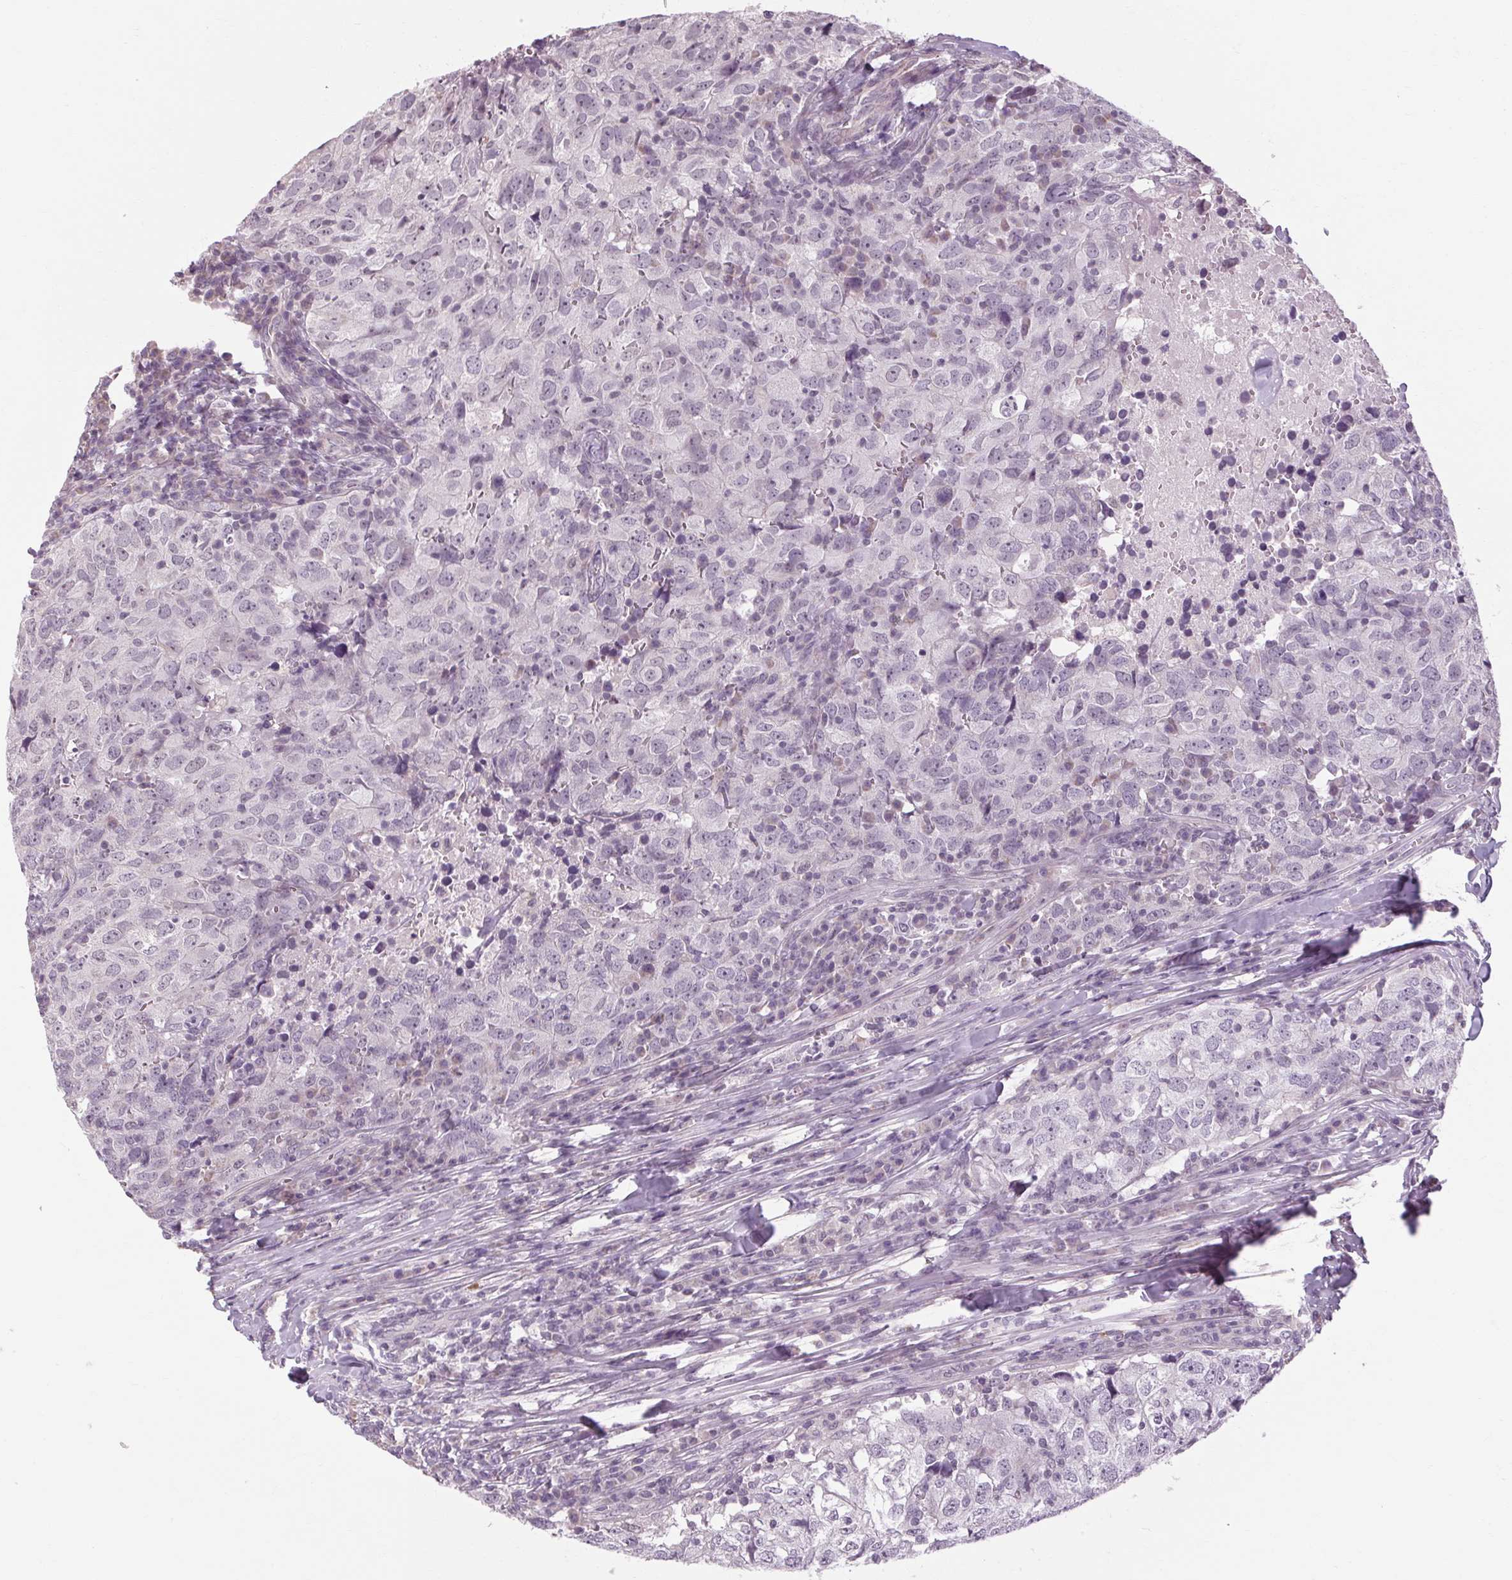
{"staining": {"intensity": "negative", "quantity": "none", "location": "none"}, "tissue": "breast cancer", "cell_type": "Tumor cells", "image_type": "cancer", "snomed": [{"axis": "morphology", "description": "Duct carcinoma"}, {"axis": "topography", "description": "Breast"}], "caption": "A high-resolution photomicrograph shows immunohistochemistry (IHC) staining of breast infiltrating ductal carcinoma, which demonstrates no significant staining in tumor cells.", "gene": "KLHL40", "patient": {"sex": "female", "age": 30}}